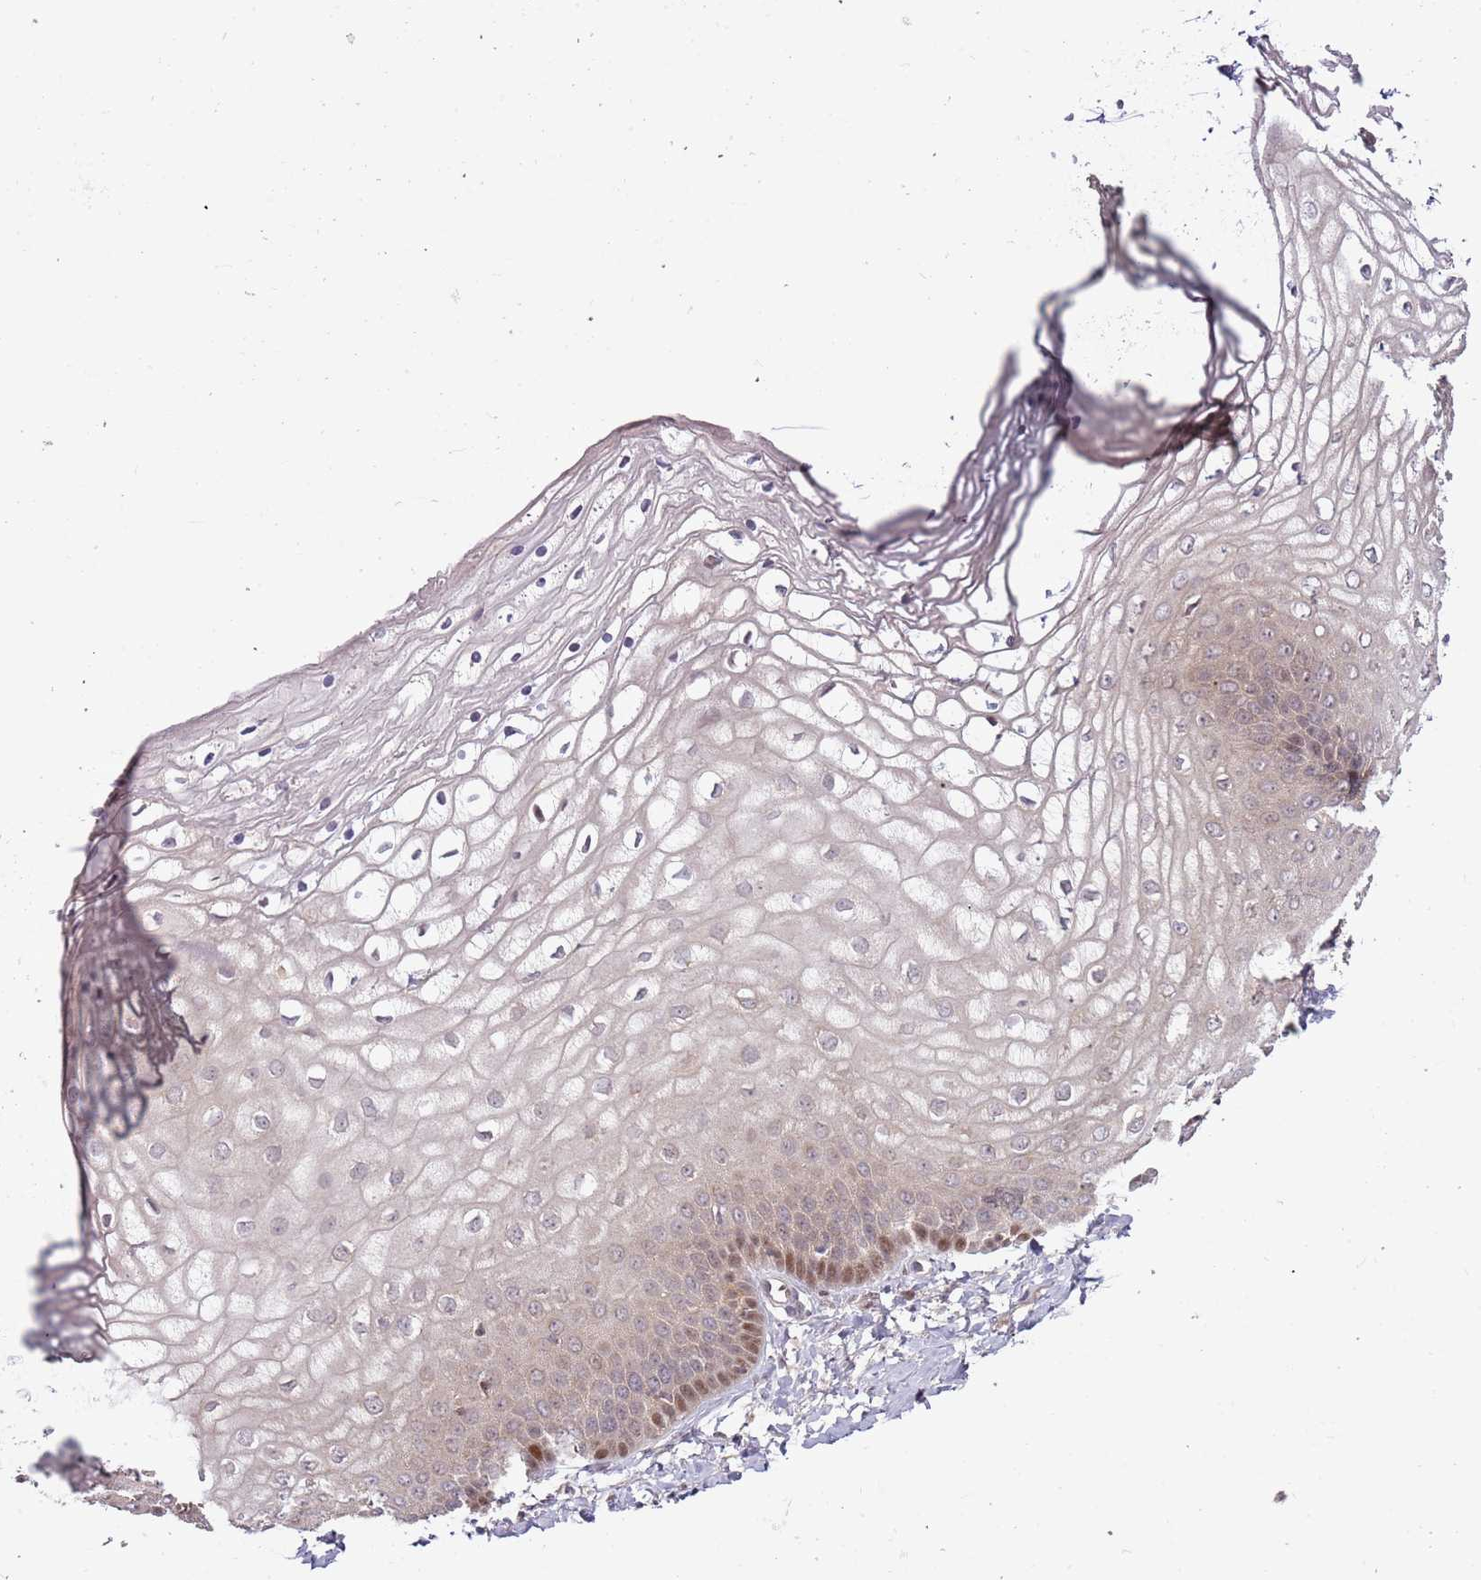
{"staining": {"intensity": "strong", "quantity": "<25%", "location": "nuclear"}, "tissue": "vagina", "cell_type": "Squamous epithelial cells", "image_type": "normal", "snomed": [{"axis": "morphology", "description": "Normal tissue, NOS"}, {"axis": "topography", "description": "Vagina"}], "caption": "Vagina stained with DAB immunohistochemistry reveals medium levels of strong nuclear positivity in approximately <25% of squamous epithelial cells.", "gene": "GSTO2", "patient": {"sex": "female", "age": 68}}